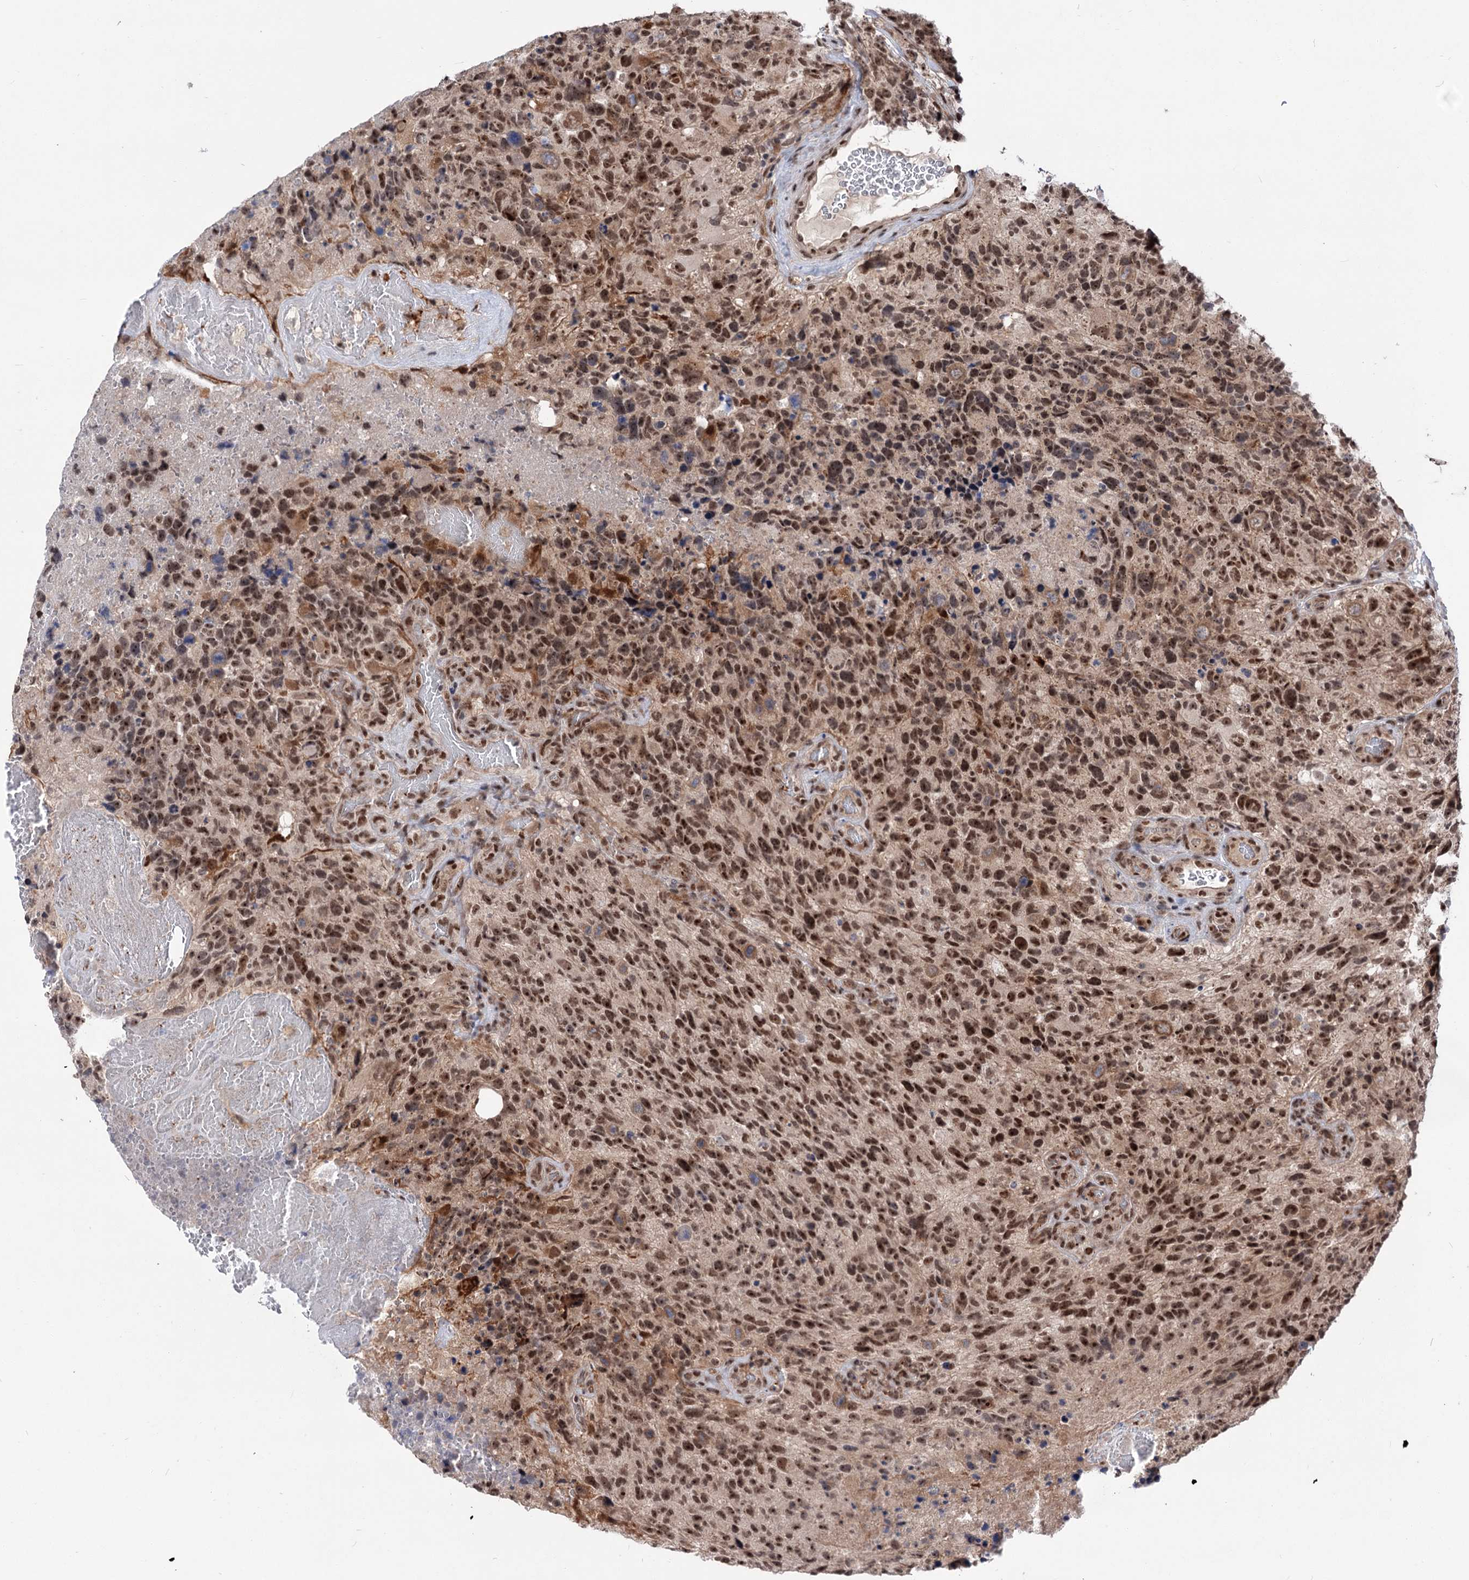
{"staining": {"intensity": "moderate", "quantity": ">75%", "location": "nuclear"}, "tissue": "glioma", "cell_type": "Tumor cells", "image_type": "cancer", "snomed": [{"axis": "morphology", "description": "Glioma, malignant, High grade"}, {"axis": "topography", "description": "Brain"}], "caption": "Brown immunohistochemical staining in human malignant high-grade glioma displays moderate nuclear expression in approximately >75% of tumor cells.", "gene": "MAML1", "patient": {"sex": "male", "age": 69}}